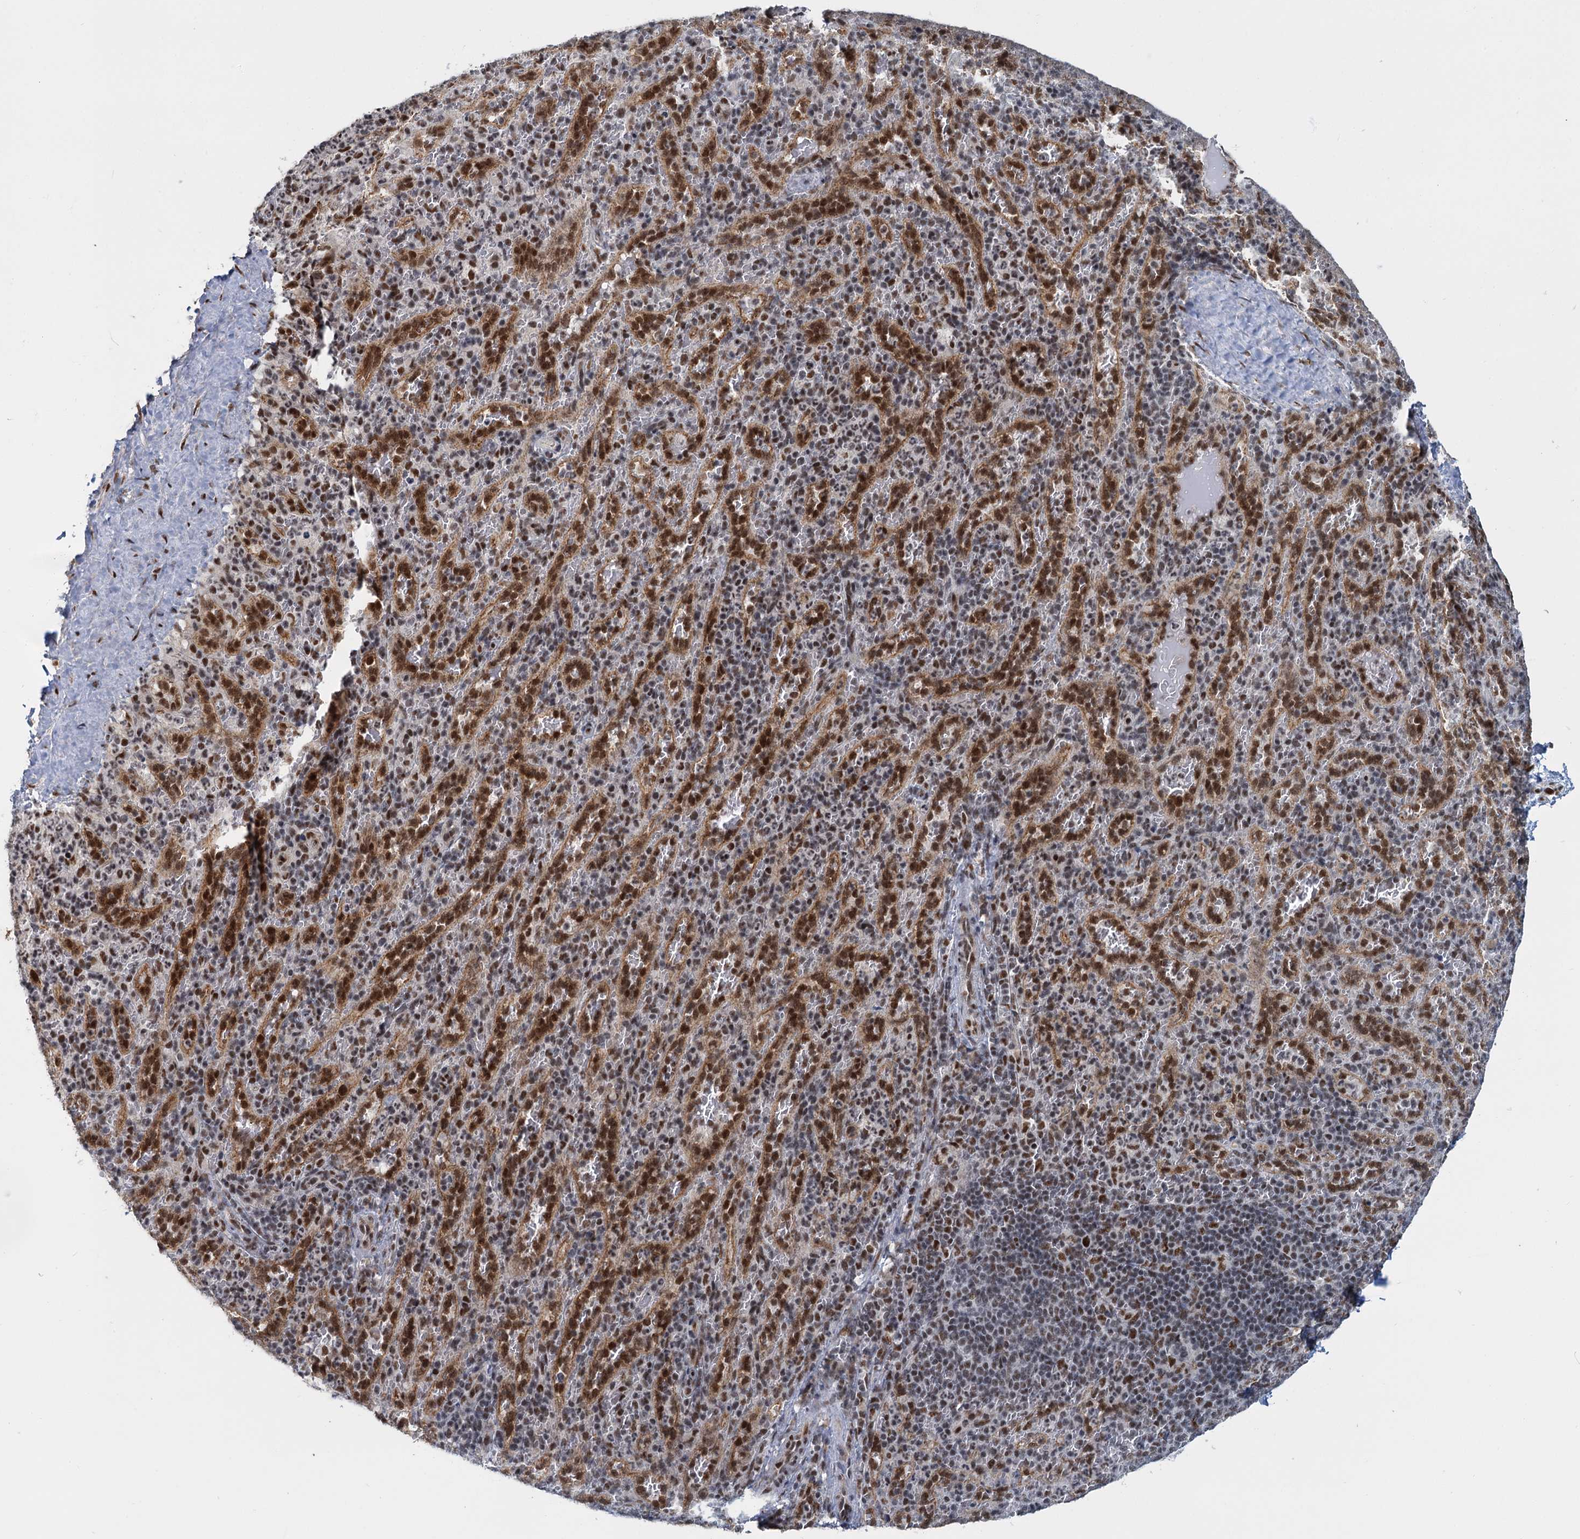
{"staining": {"intensity": "moderate", "quantity": "25%-75%", "location": "nuclear"}, "tissue": "spleen", "cell_type": "Cells in red pulp", "image_type": "normal", "snomed": [{"axis": "morphology", "description": "Normal tissue, NOS"}, {"axis": "topography", "description": "Spleen"}], "caption": "Cells in red pulp reveal moderate nuclear staining in about 25%-75% of cells in normal spleen.", "gene": "WBP4", "patient": {"sex": "female", "age": 21}}